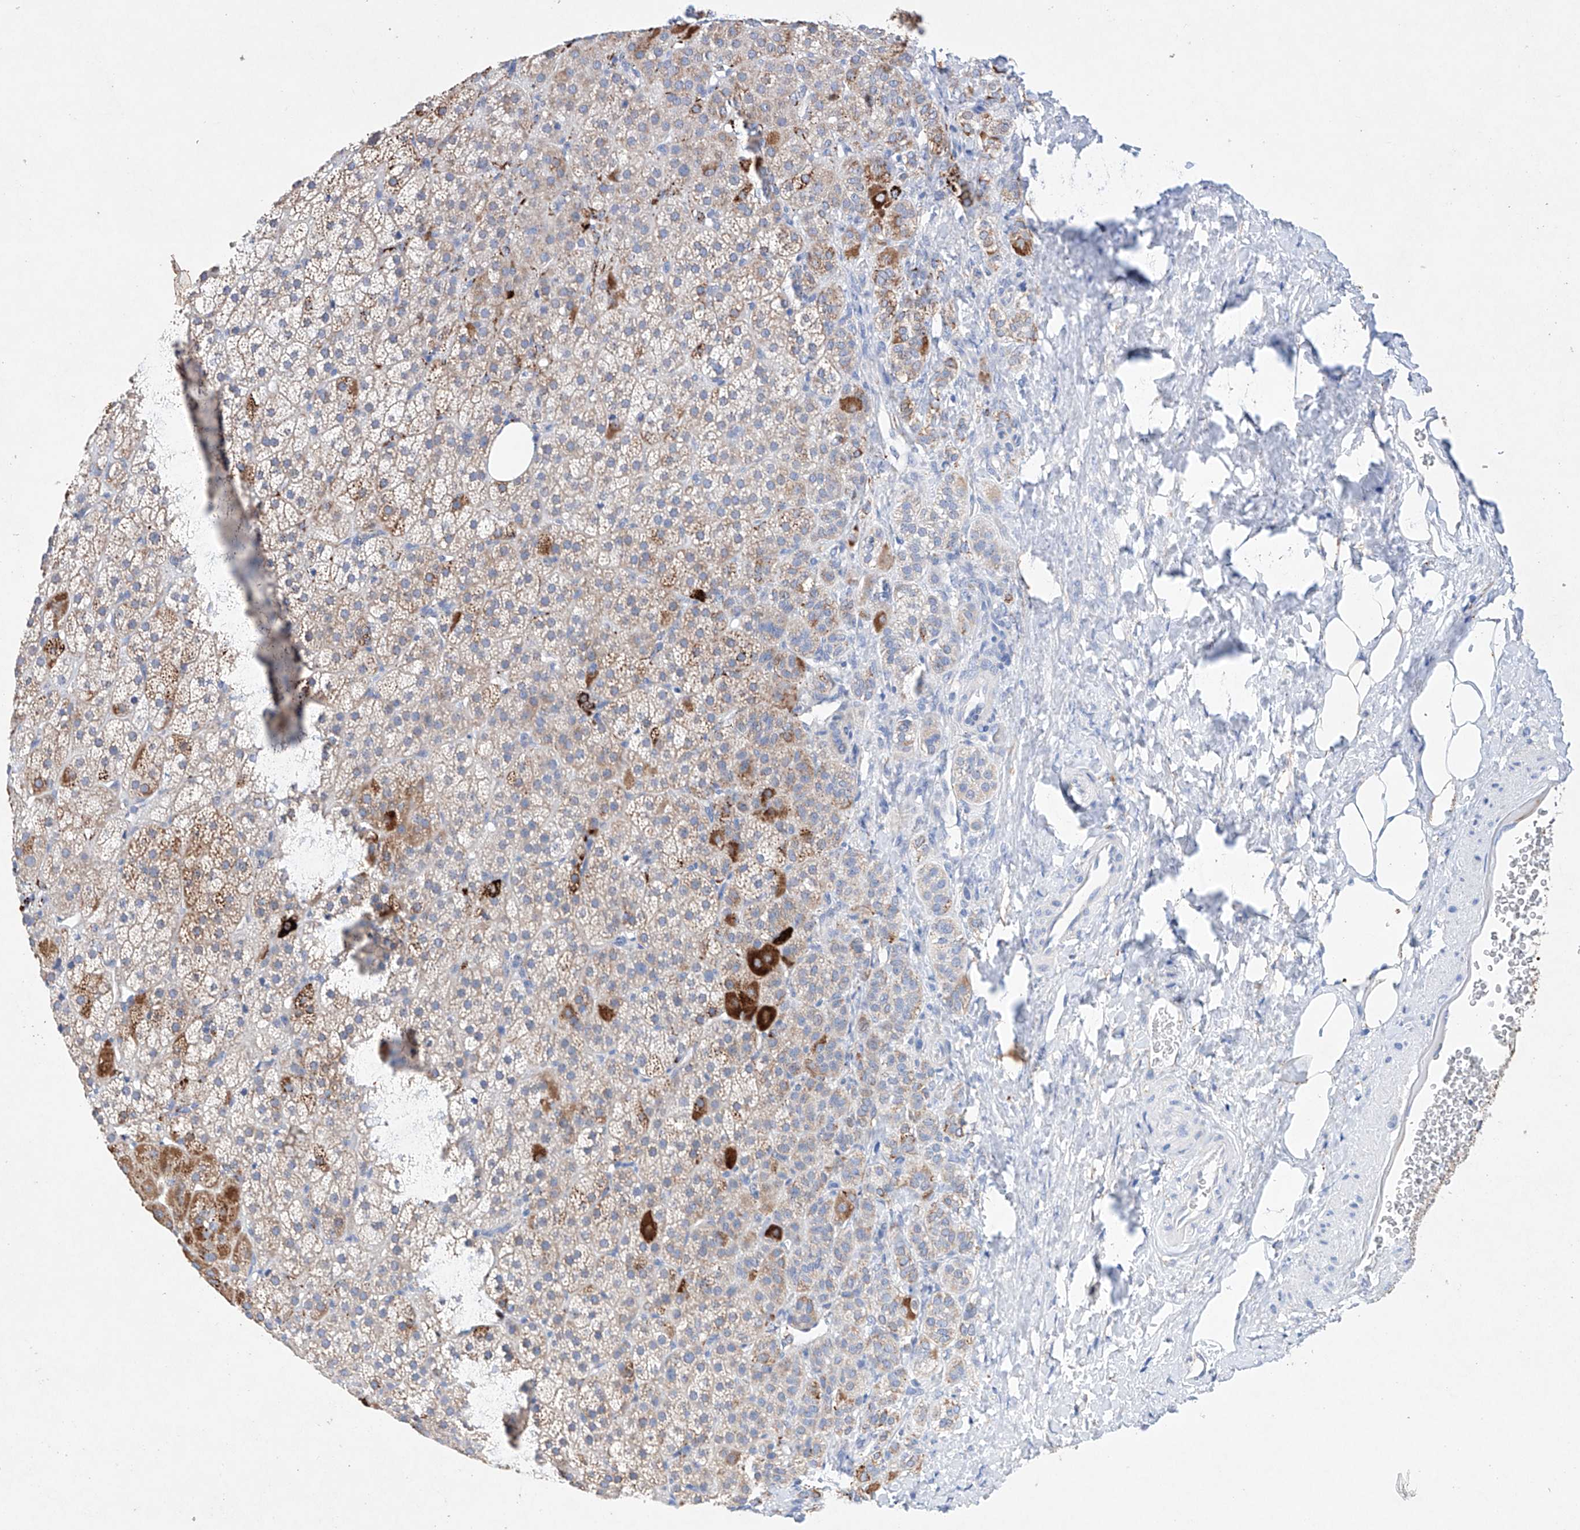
{"staining": {"intensity": "moderate", "quantity": "25%-75%", "location": "cytoplasmic/membranous"}, "tissue": "adrenal gland", "cell_type": "Glandular cells", "image_type": "normal", "snomed": [{"axis": "morphology", "description": "Normal tissue, NOS"}, {"axis": "topography", "description": "Adrenal gland"}], "caption": "DAB immunohistochemical staining of benign adrenal gland demonstrates moderate cytoplasmic/membranous protein expression in approximately 25%-75% of glandular cells.", "gene": "NRROS", "patient": {"sex": "female", "age": 57}}